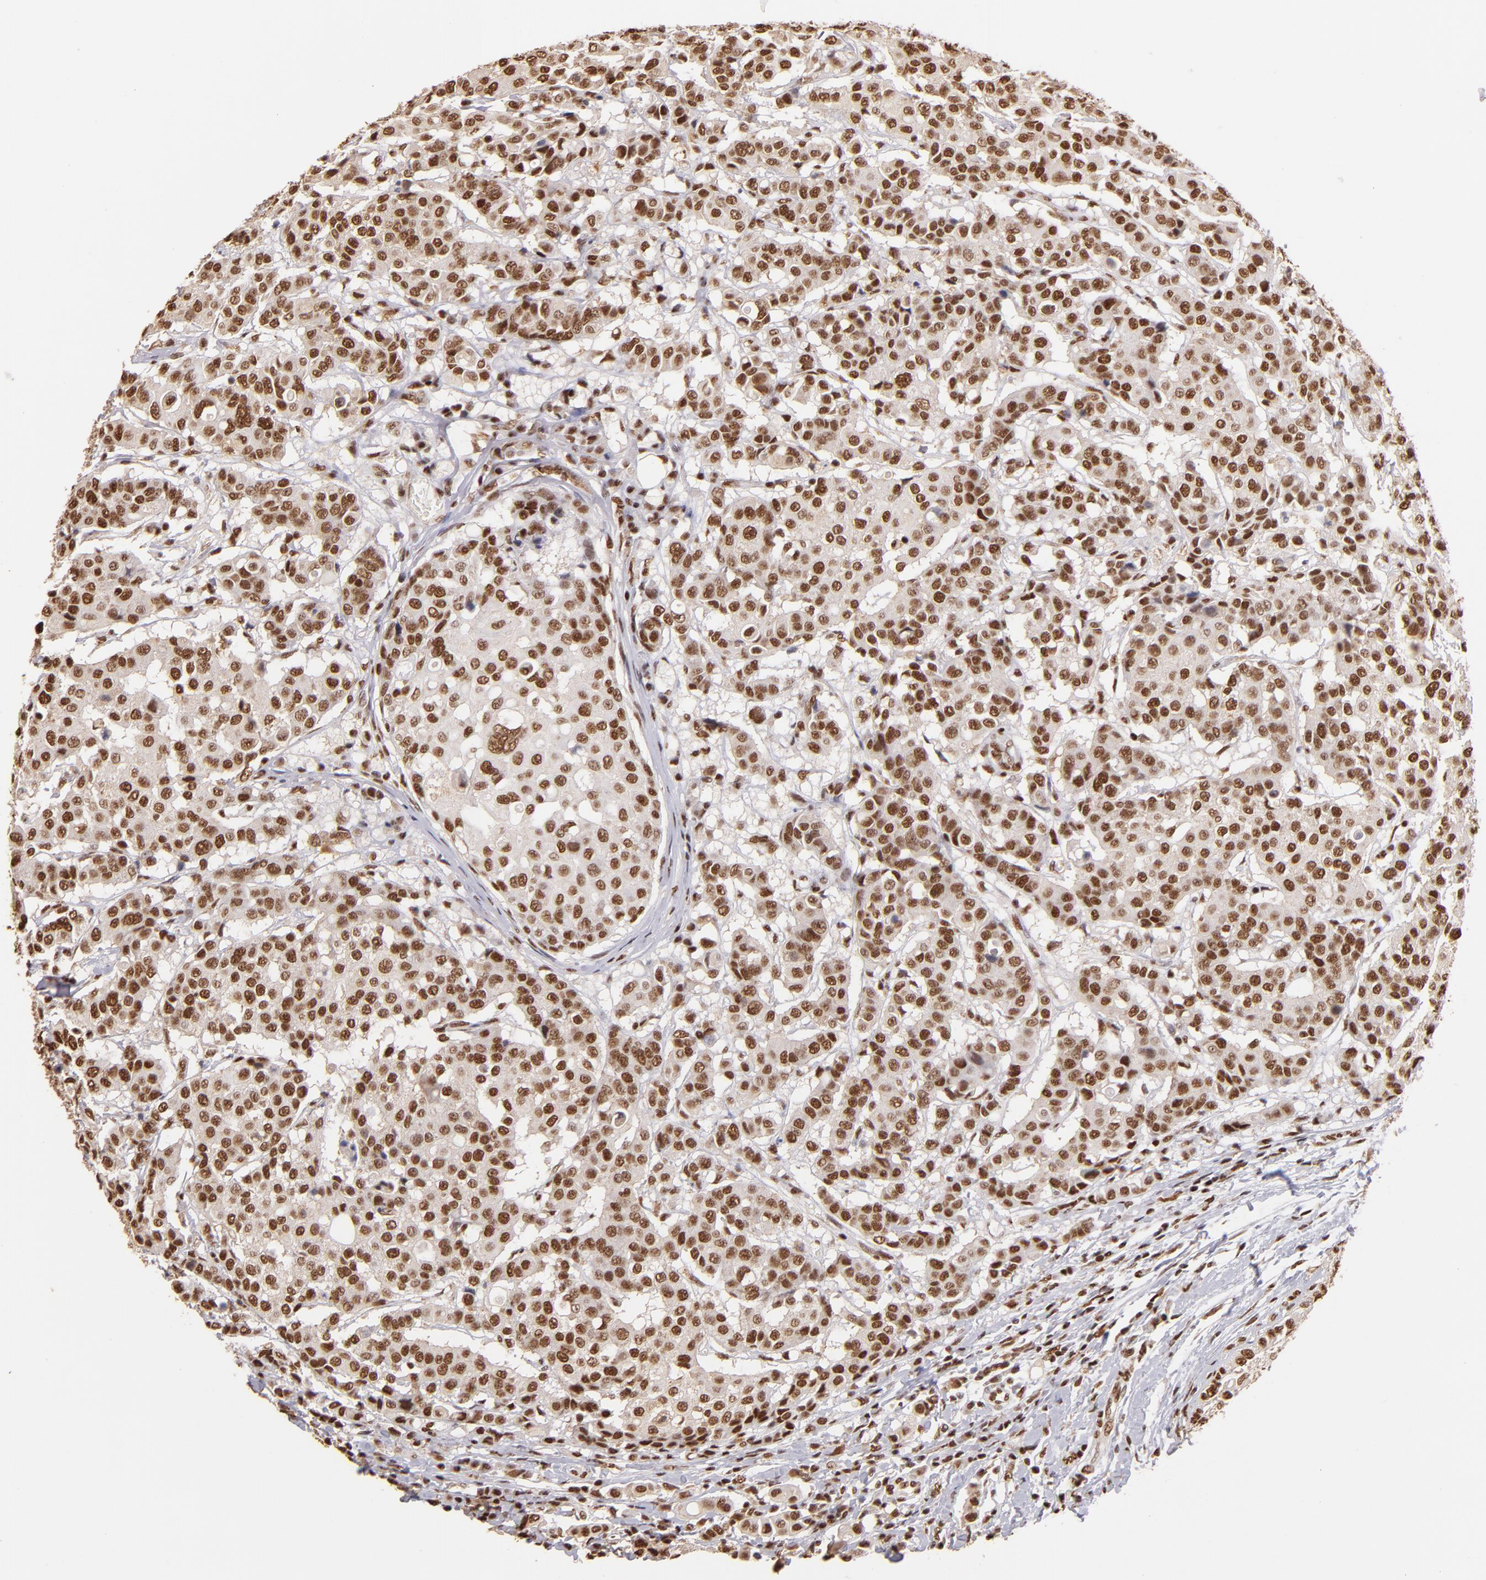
{"staining": {"intensity": "strong", "quantity": ">75%", "location": "cytoplasmic/membranous,nuclear"}, "tissue": "breast cancer", "cell_type": "Tumor cells", "image_type": "cancer", "snomed": [{"axis": "morphology", "description": "Duct carcinoma"}, {"axis": "topography", "description": "Breast"}], "caption": "High-power microscopy captured an immunohistochemistry (IHC) histopathology image of breast infiltrating ductal carcinoma, revealing strong cytoplasmic/membranous and nuclear staining in approximately >75% of tumor cells. The staining was performed using DAB (3,3'-diaminobenzidine), with brown indicating positive protein expression. Nuclei are stained blue with hematoxylin.", "gene": "SP1", "patient": {"sex": "female", "age": 27}}